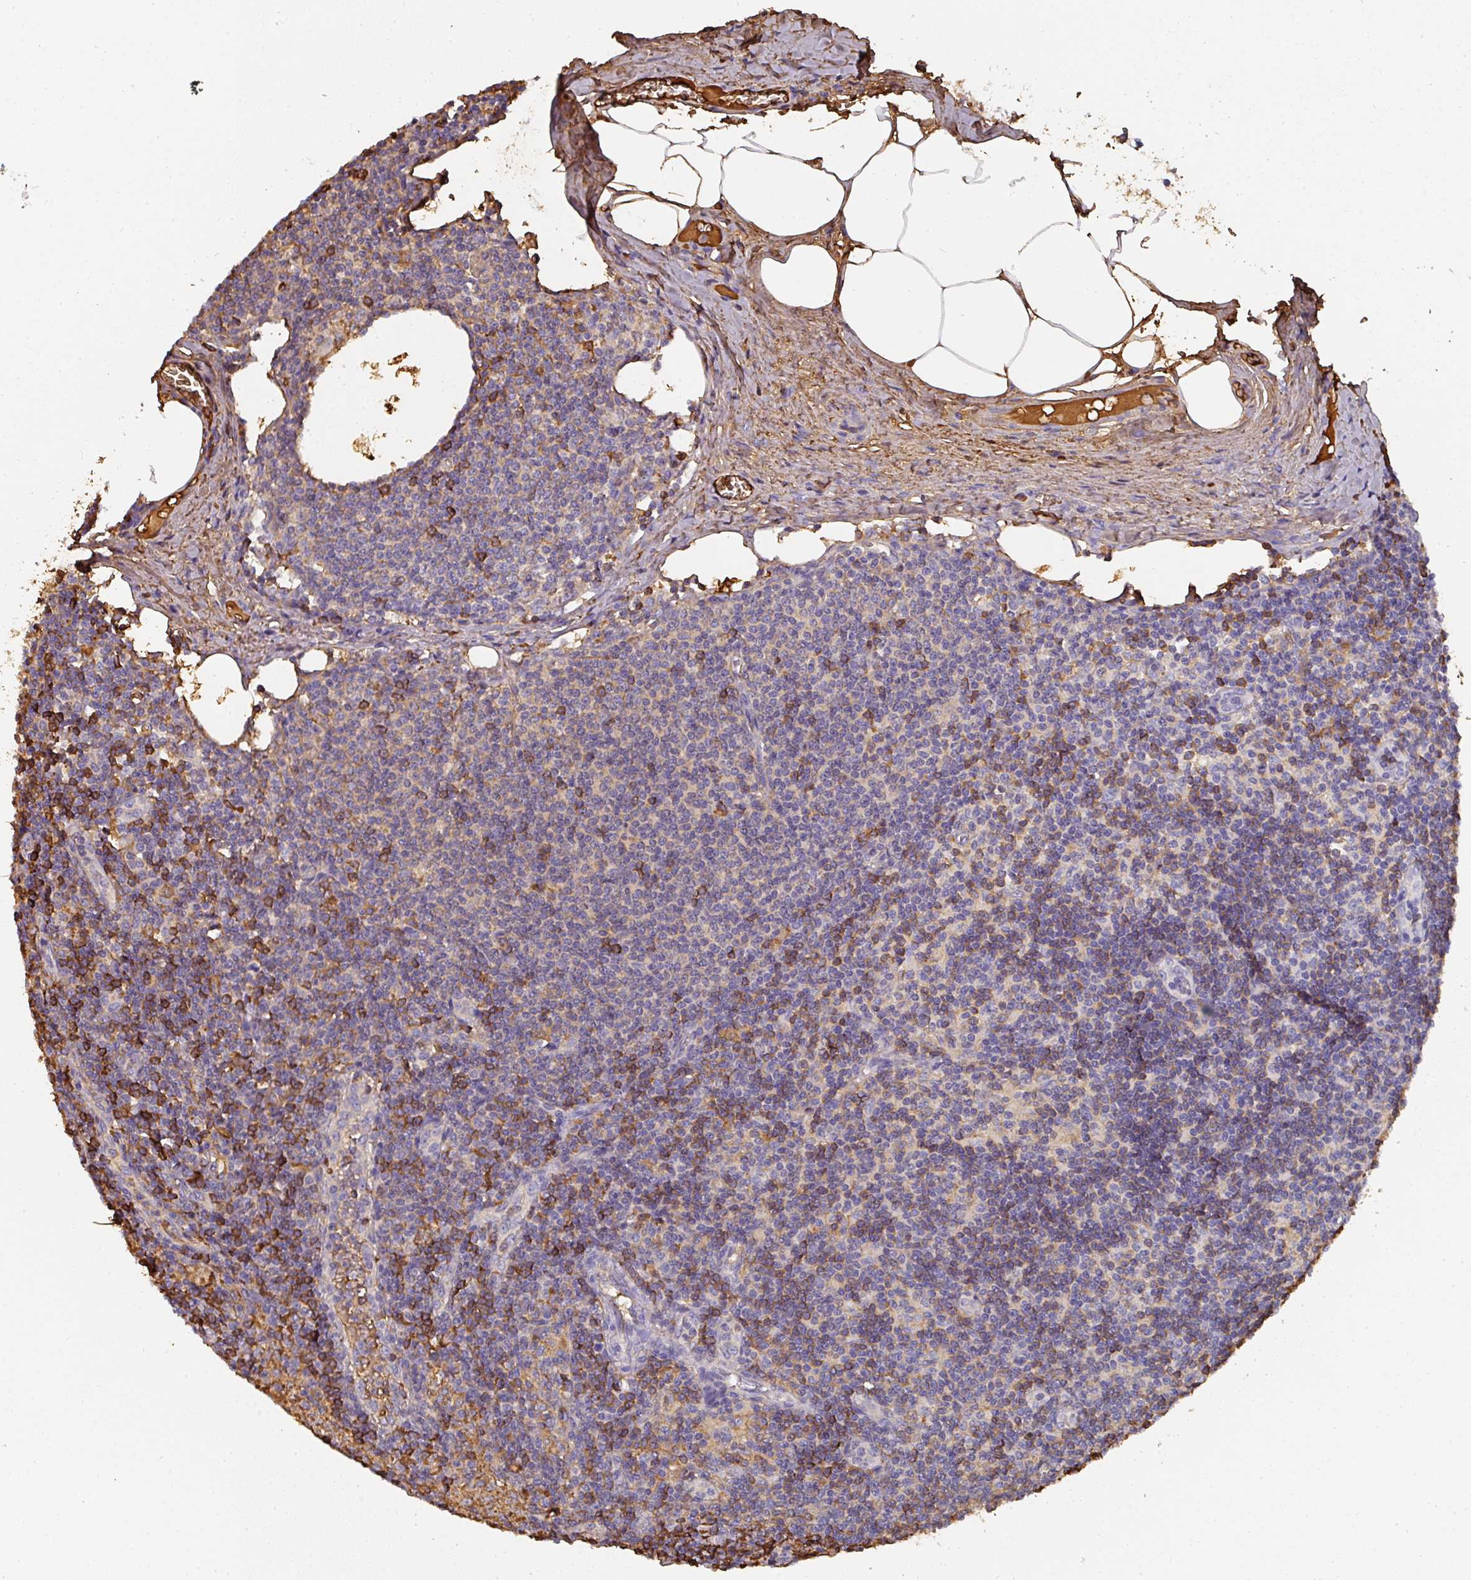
{"staining": {"intensity": "negative", "quantity": "none", "location": "none"}, "tissue": "lymph node", "cell_type": "Germinal center cells", "image_type": "normal", "snomed": [{"axis": "morphology", "description": "Normal tissue, NOS"}, {"axis": "topography", "description": "Lymph node"}], "caption": "DAB immunohistochemical staining of normal human lymph node reveals no significant positivity in germinal center cells.", "gene": "ALB", "patient": {"sex": "female", "age": 59}}